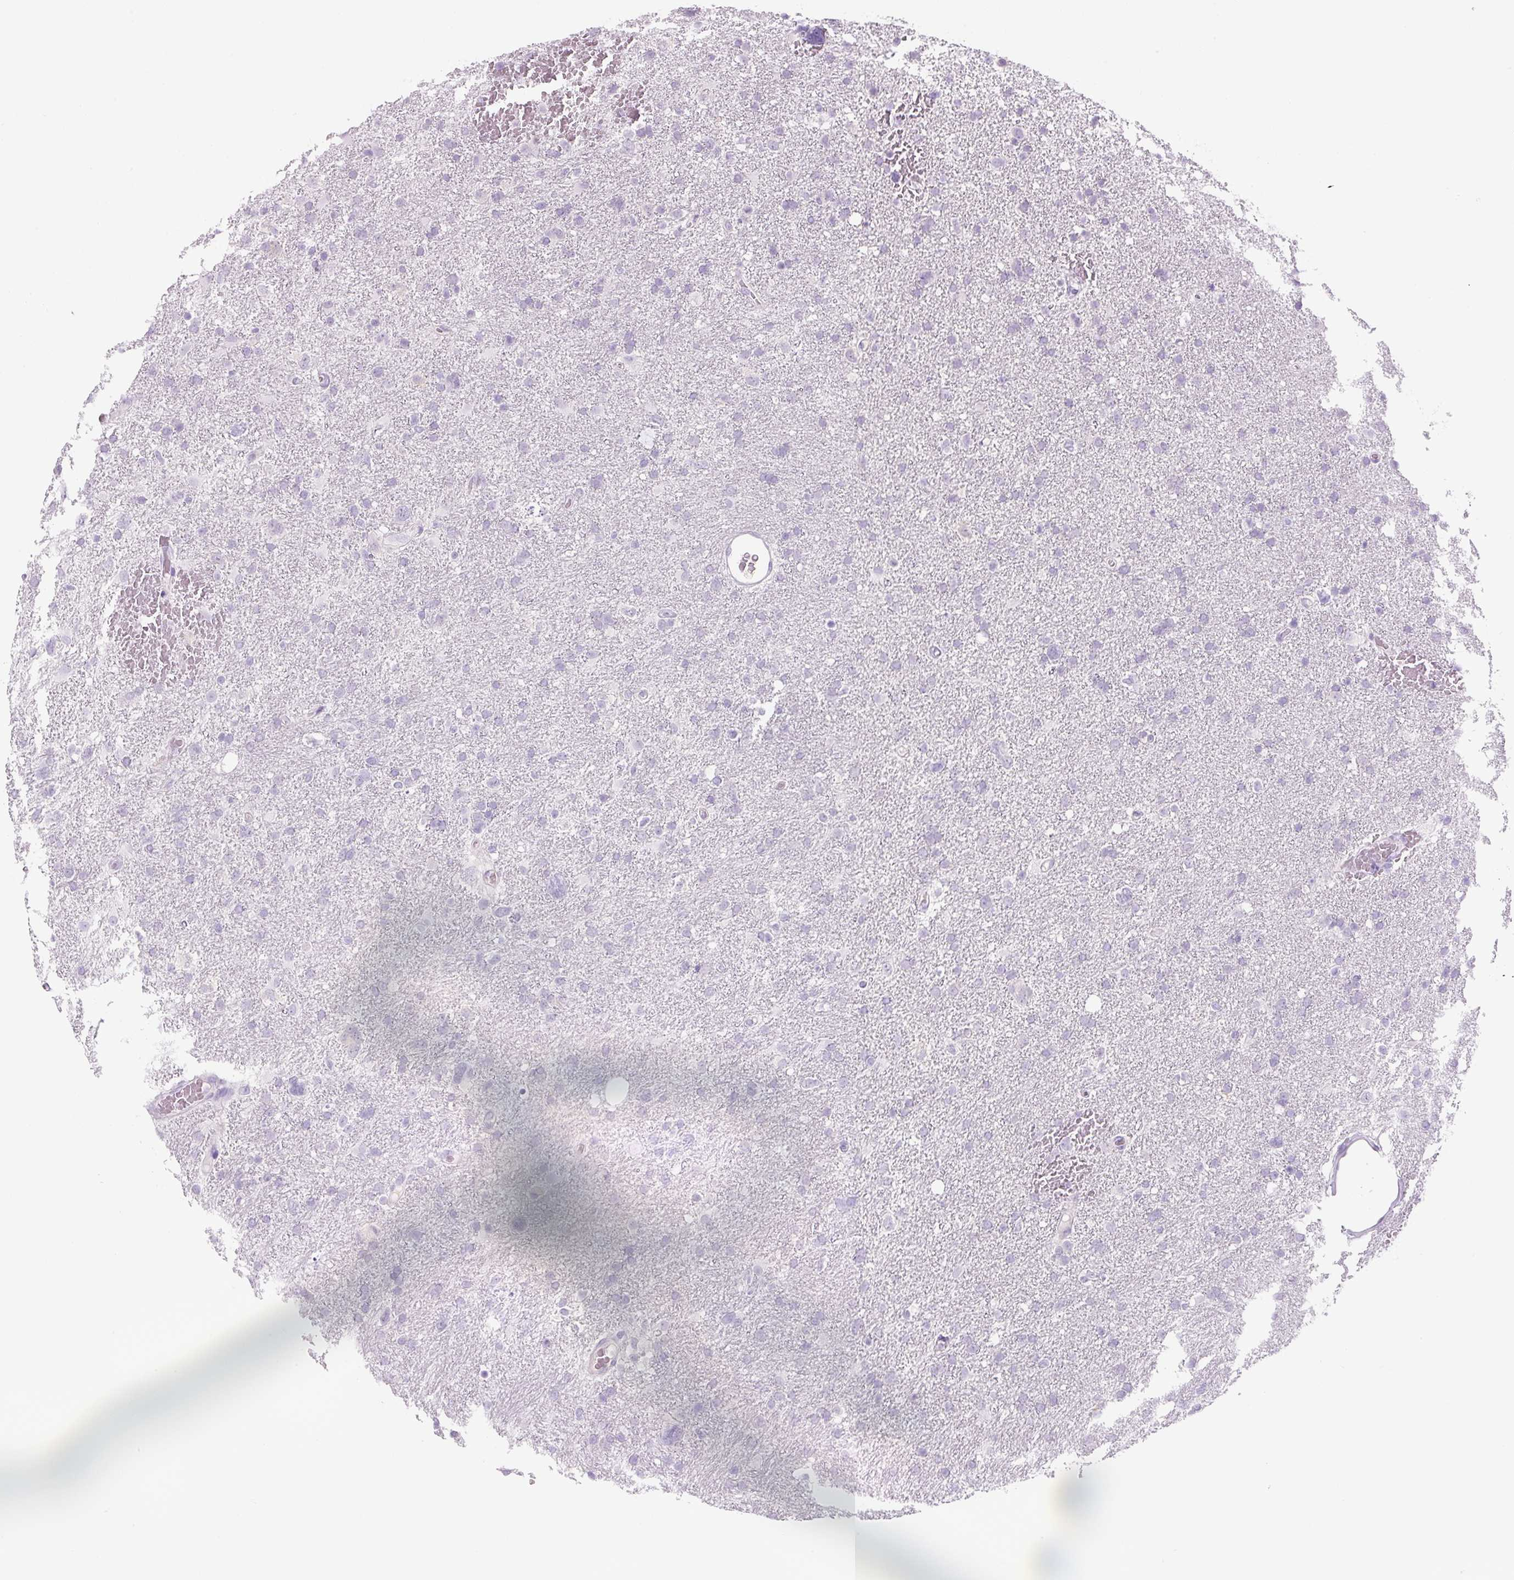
{"staining": {"intensity": "negative", "quantity": "none", "location": "none"}, "tissue": "glioma", "cell_type": "Tumor cells", "image_type": "cancer", "snomed": [{"axis": "morphology", "description": "Glioma, malignant, High grade"}, {"axis": "topography", "description": "Brain"}], "caption": "Immunohistochemistry (IHC) micrograph of neoplastic tissue: human glioma stained with DAB displays no significant protein staining in tumor cells.", "gene": "COL9A2", "patient": {"sex": "male", "age": 61}}